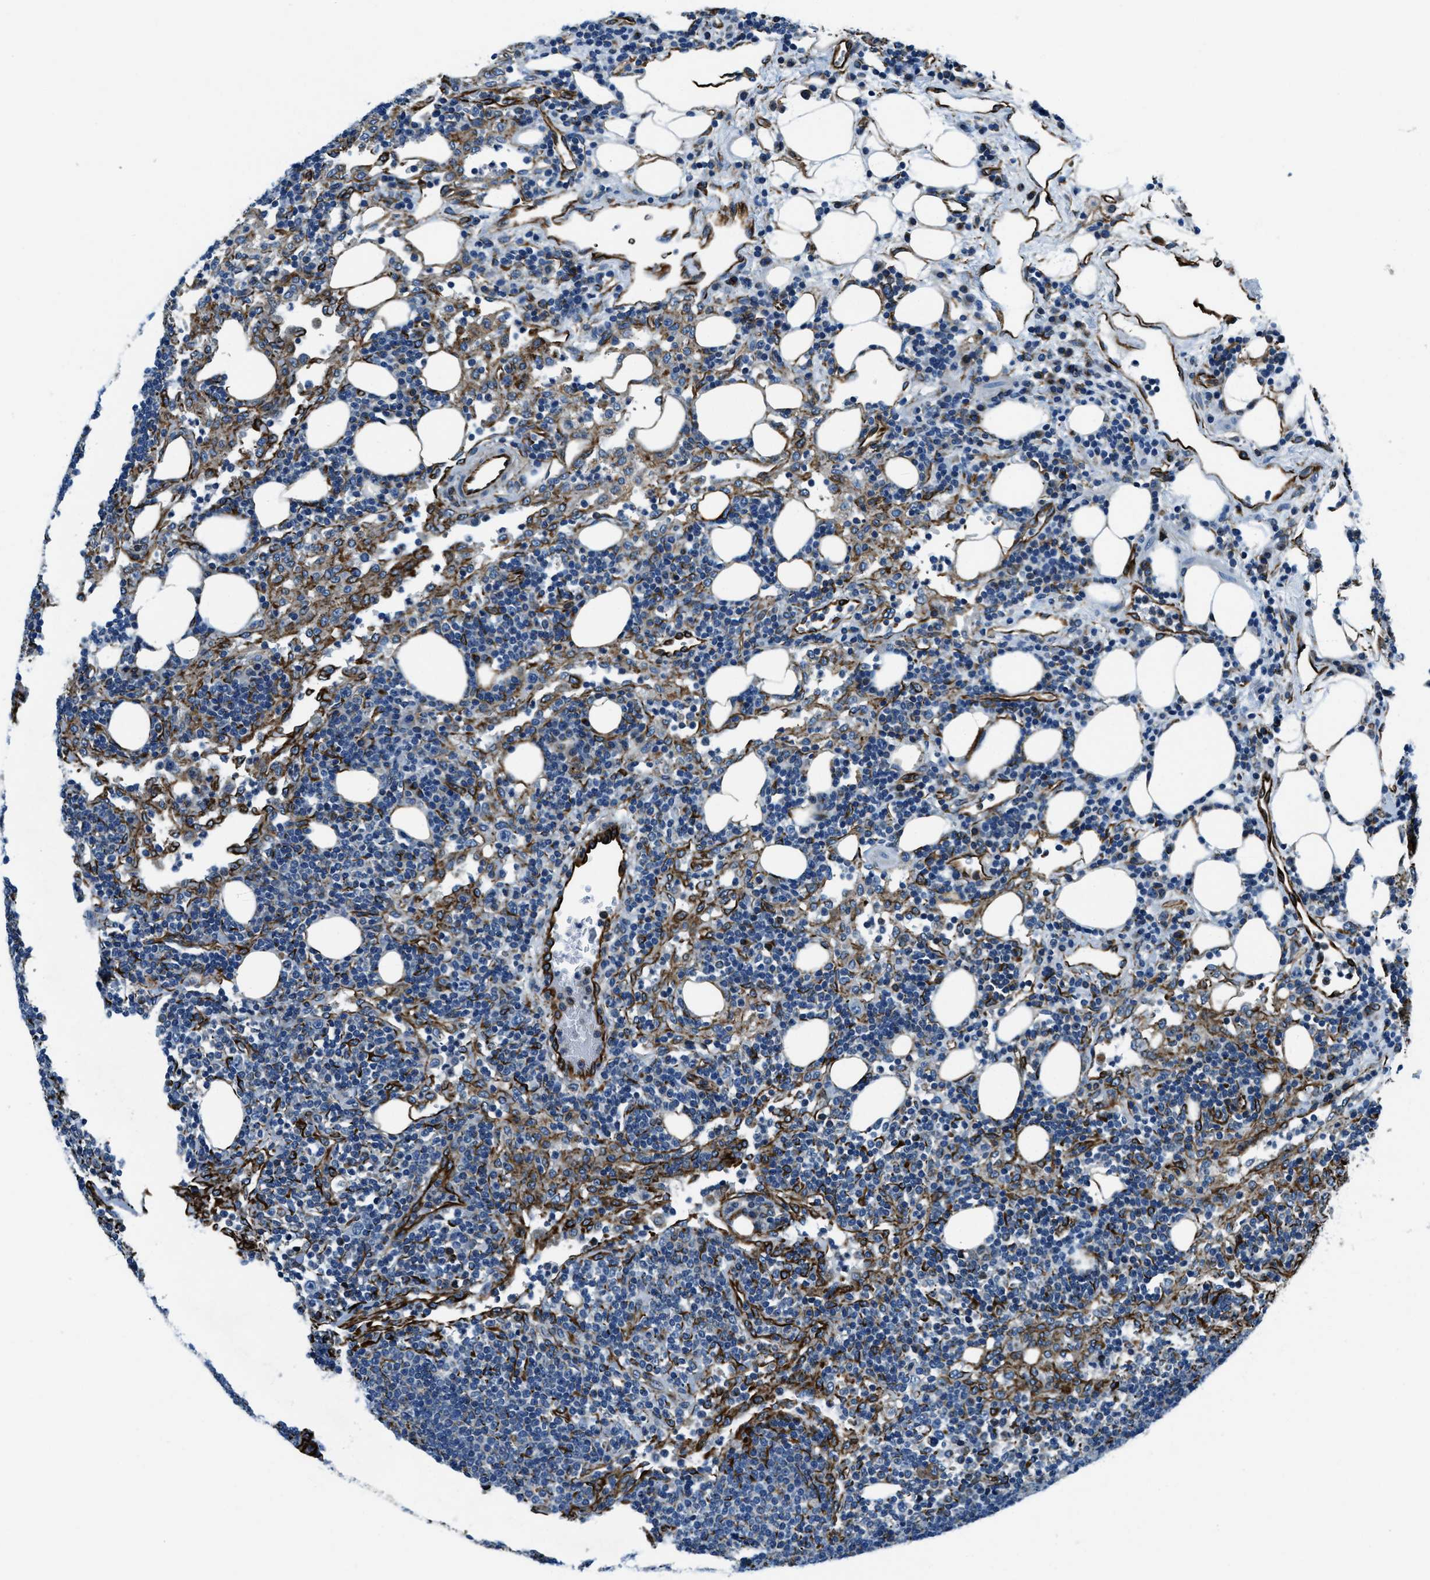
{"staining": {"intensity": "negative", "quantity": "none", "location": "none"}, "tissue": "lymph node", "cell_type": "Germinal center cells", "image_type": "normal", "snomed": [{"axis": "morphology", "description": "Normal tissue, NOS"}, {"axis": "morphology", "description": "Carcinoid, malignant, NOS"}, {"axis": "topography", "description": "Lymph node"}], "caption": "DAB (3,3'-diaminobenzidine) immunohistochemical staining of normal human lymph node exhibits no significant expression in germinal center cells.", "gene": "GNS", "patient": {"sex": "male", "age": 47}}